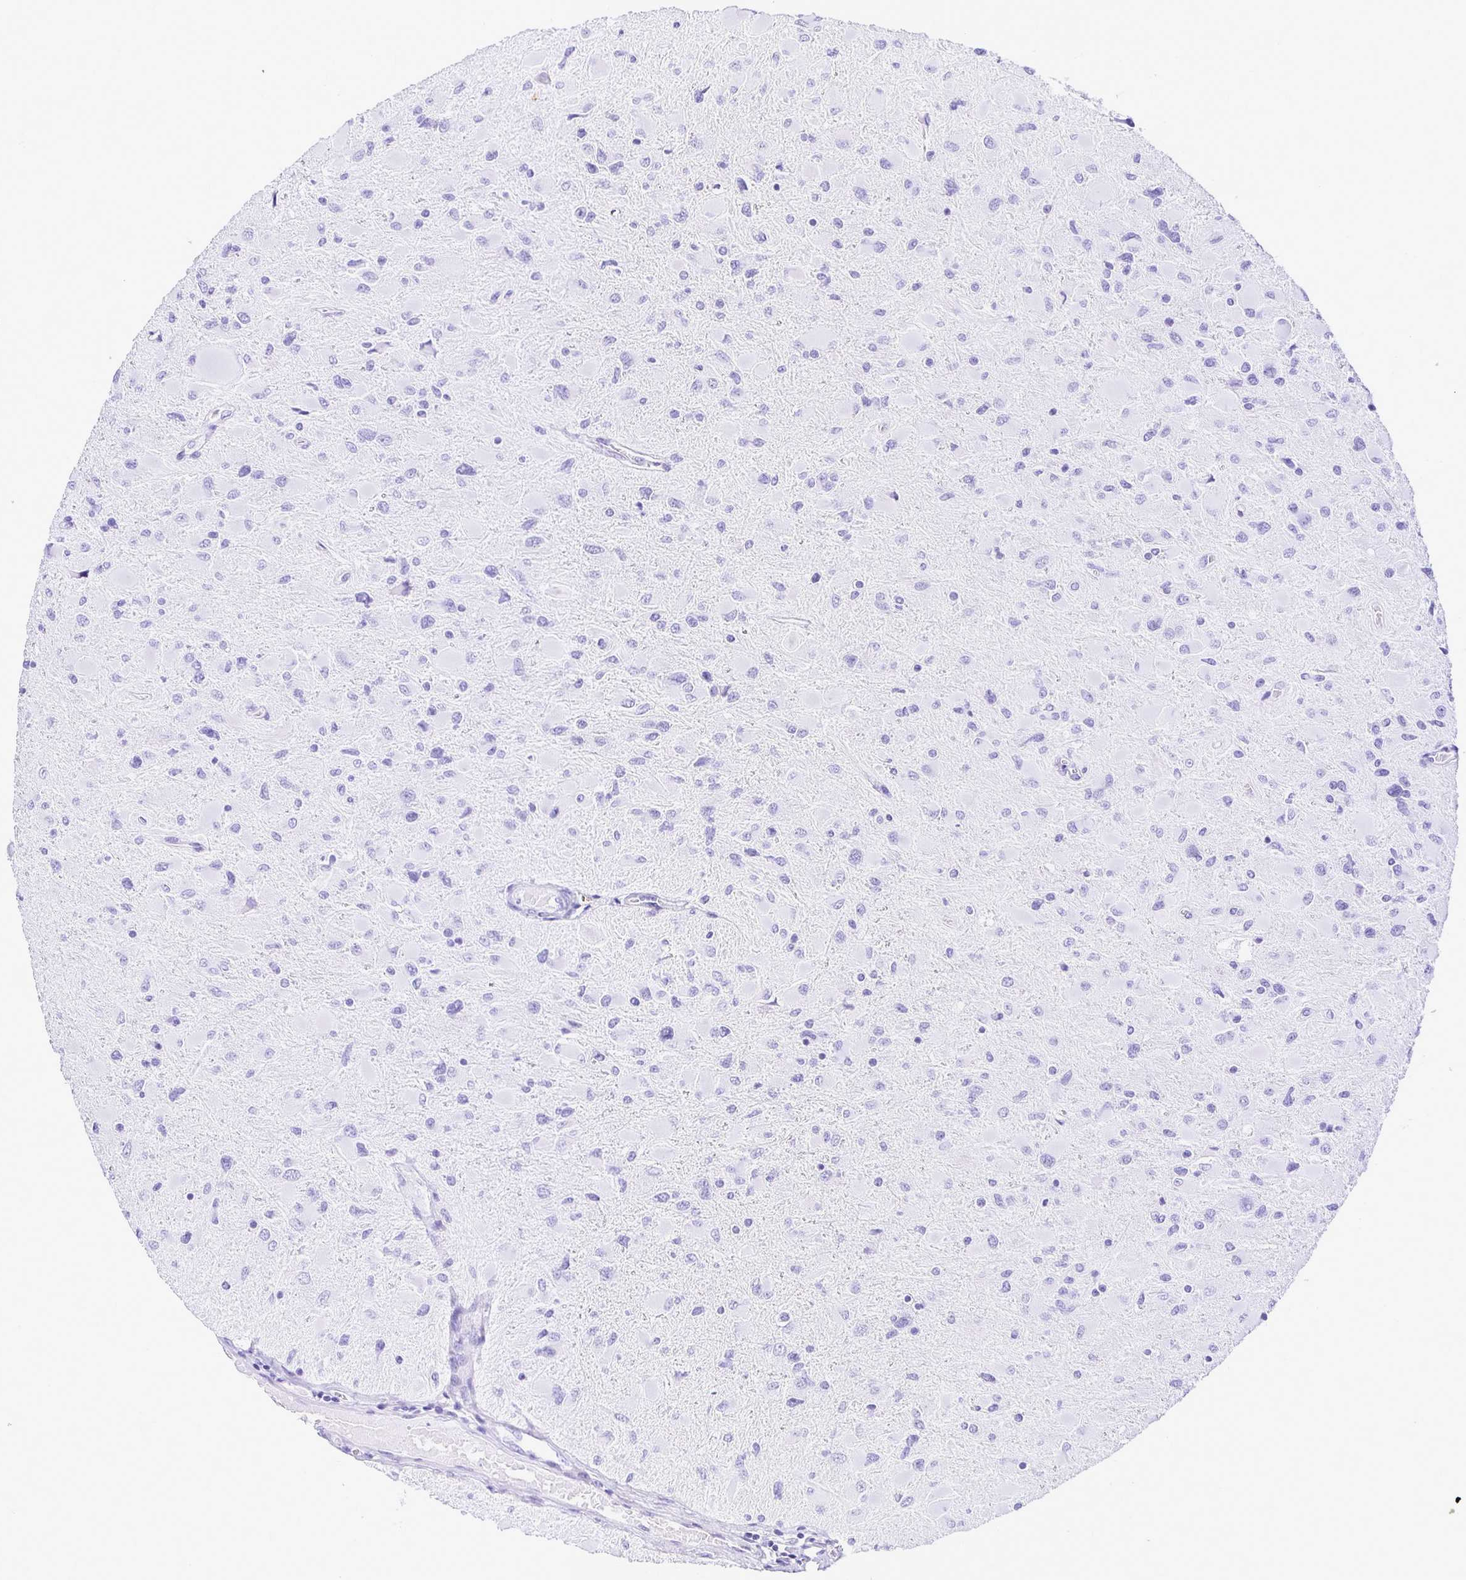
{"staining": {"intensity": "negative", "quantity": "none", "location": "none"}, "tissue": "glioma", "cell_type": "Tumor cells", "image_type": "cancer", "snomed": [{"axis": "morphology", "description": "Glioma, malignant, High grade"}, {"axis": "topography", "description": "Cerebral cortex"}], "caption": "High magnification brightfield microscopy of glioma stained with DAB (3,3'-diaminobenzidine) (brown) and counterstained with hematoxylin (blue): tumor cells show no significant expression.", "gene": "TAF1D", "patient": {"sex": "female", "age": 36}}